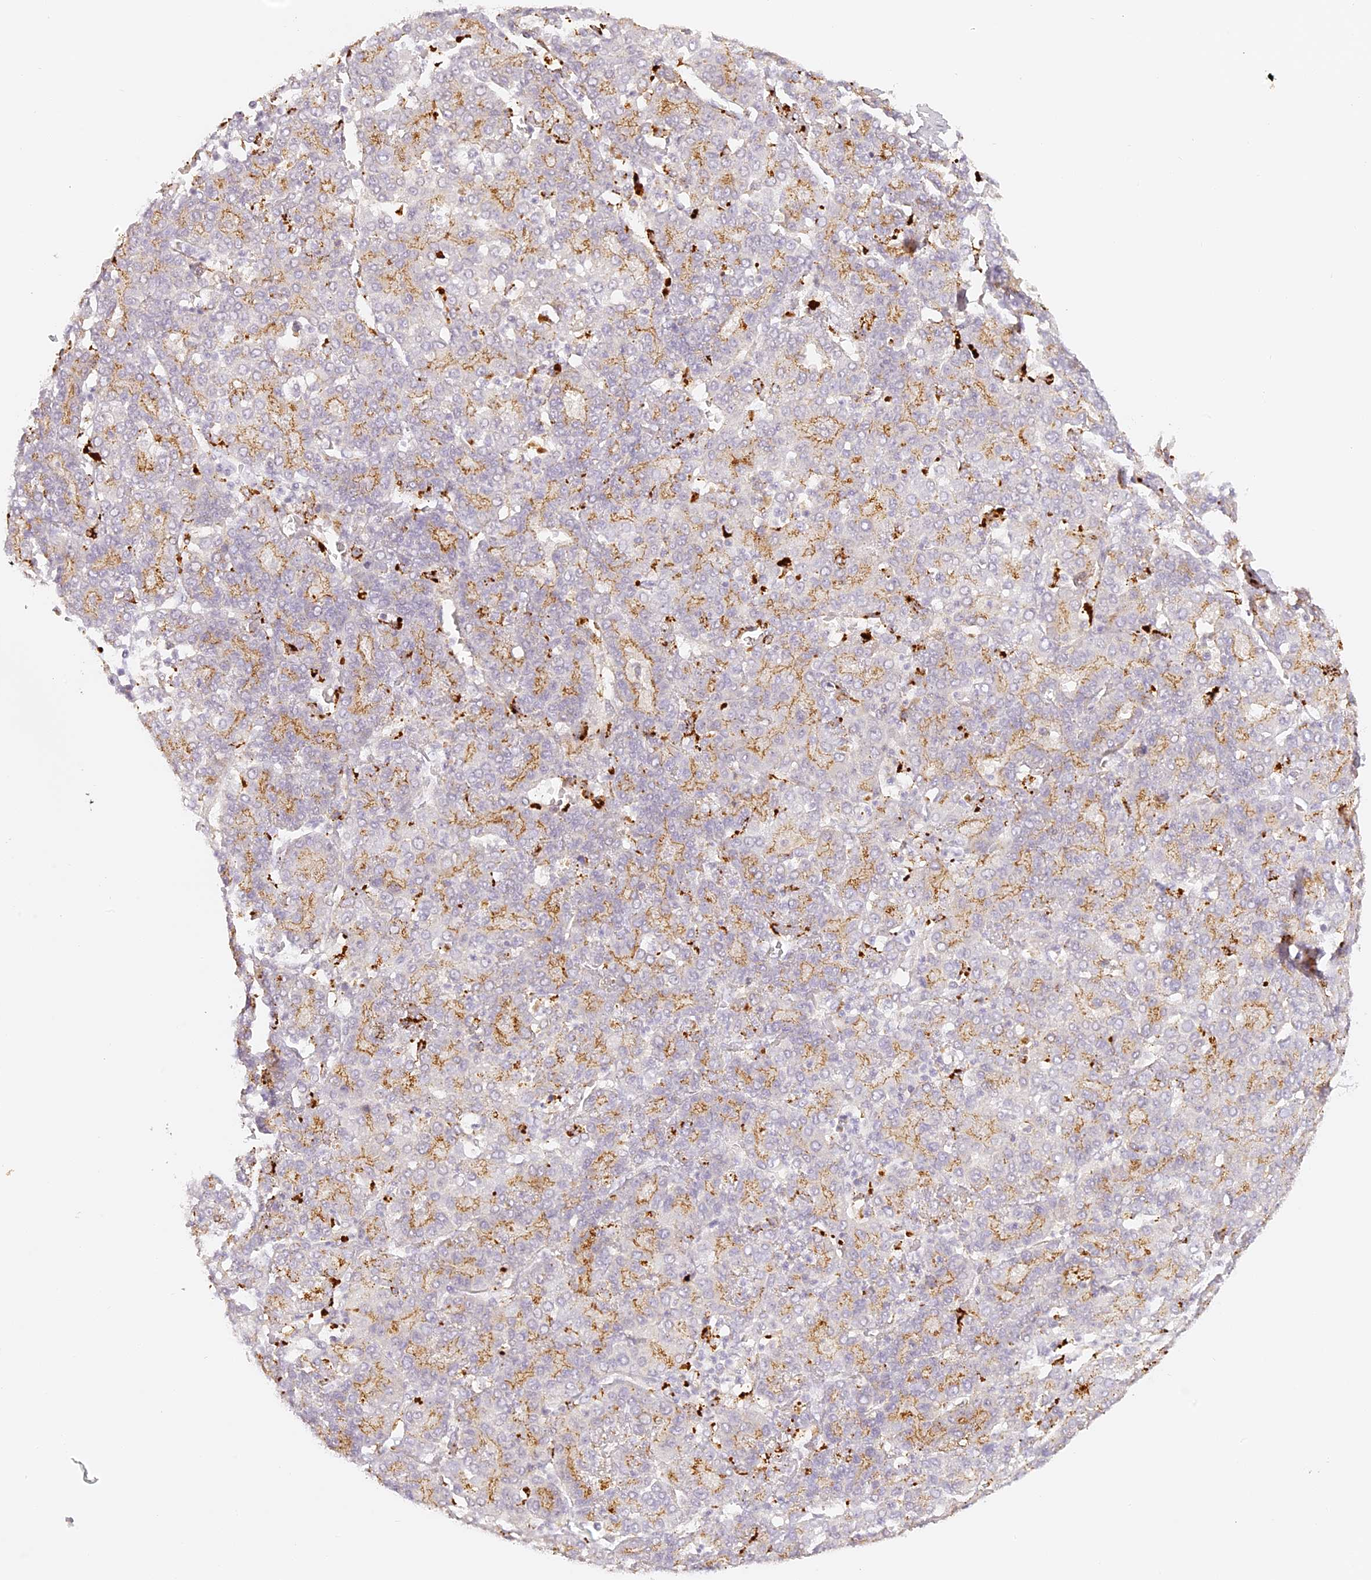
{"staining": {"intensity": "moderate", "quantity": "25%-75%", "location": "cytoplasmic/membranous"}, "tissue": "liver cancer", "cell_type": "Tumor cells", "image_type": "cancer", "snomed": [{"axis": "morphology", "description": "Carcinoma, Hepatocellular, NOS"}, {"axis": "topography", "description": "Liver"}], "caption": "Tumor cells reveal medium levels of moderate cytoplasmic/membranous staining in about 25%-75% of cells in human liver cancer (hepatocellular carcinoma).", "gene": "ELL3", "patient": {"sex": "male", "age": 65}}